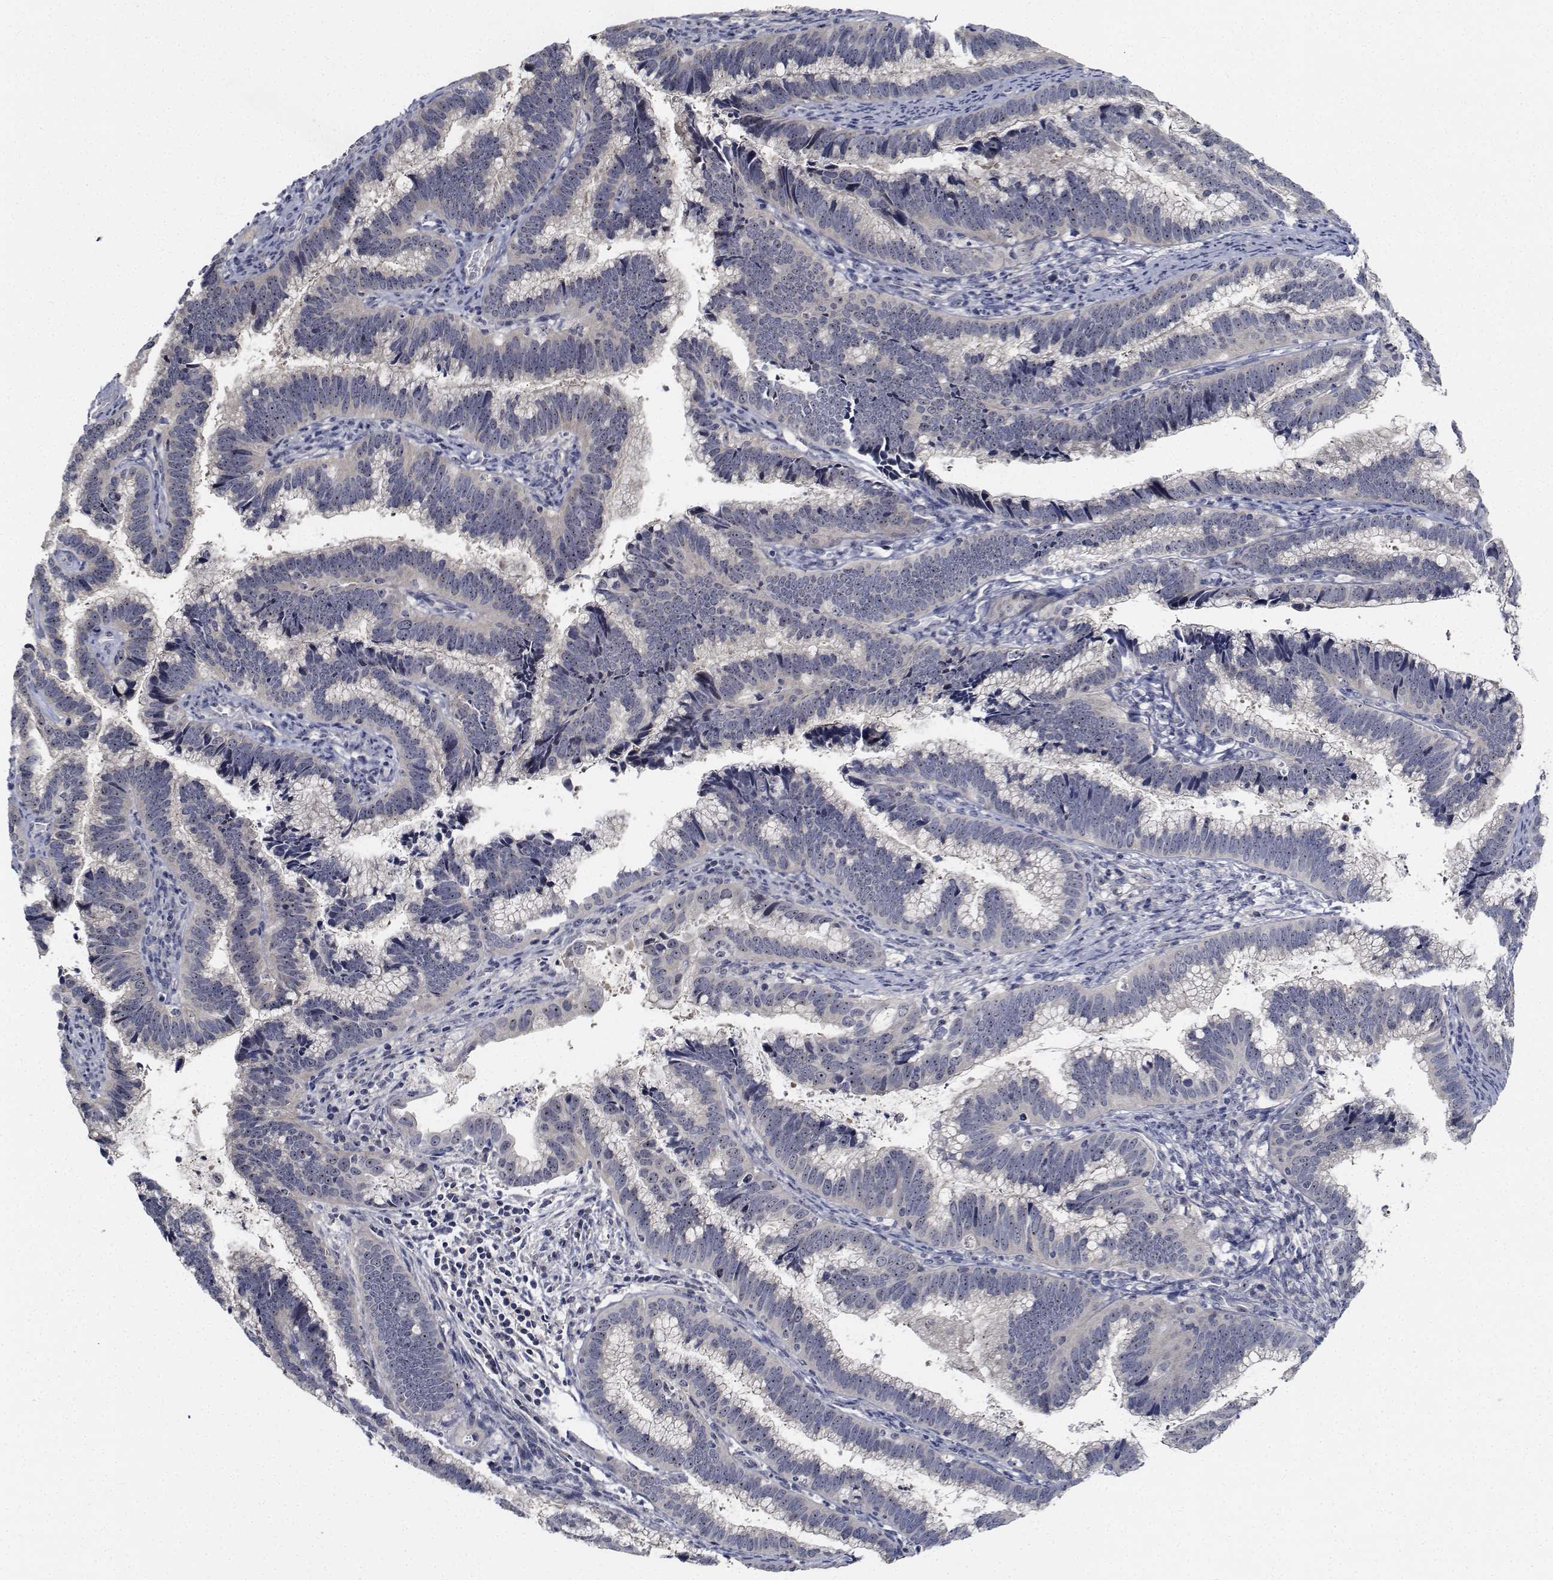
{"staining": {"intensity": "negative", "quantity": "none", "location": "none"}, "tissue": "cervical cancer", "cell_type": "Tumor cells", "image_type": "cancer", "snomed": [{"axis": "morphology", "description": "Adenocarcinoma, NOS"}, {"axis": "topography", "description": "Cervix"}], "caption": "This is an immunohistochemistry (IHC) photomicrograph of cervical cancer (adenocarcinoma). There is no expression in tumor cells.", "gene": "NVL", "patient": {"sex": "female", "age": 61}}